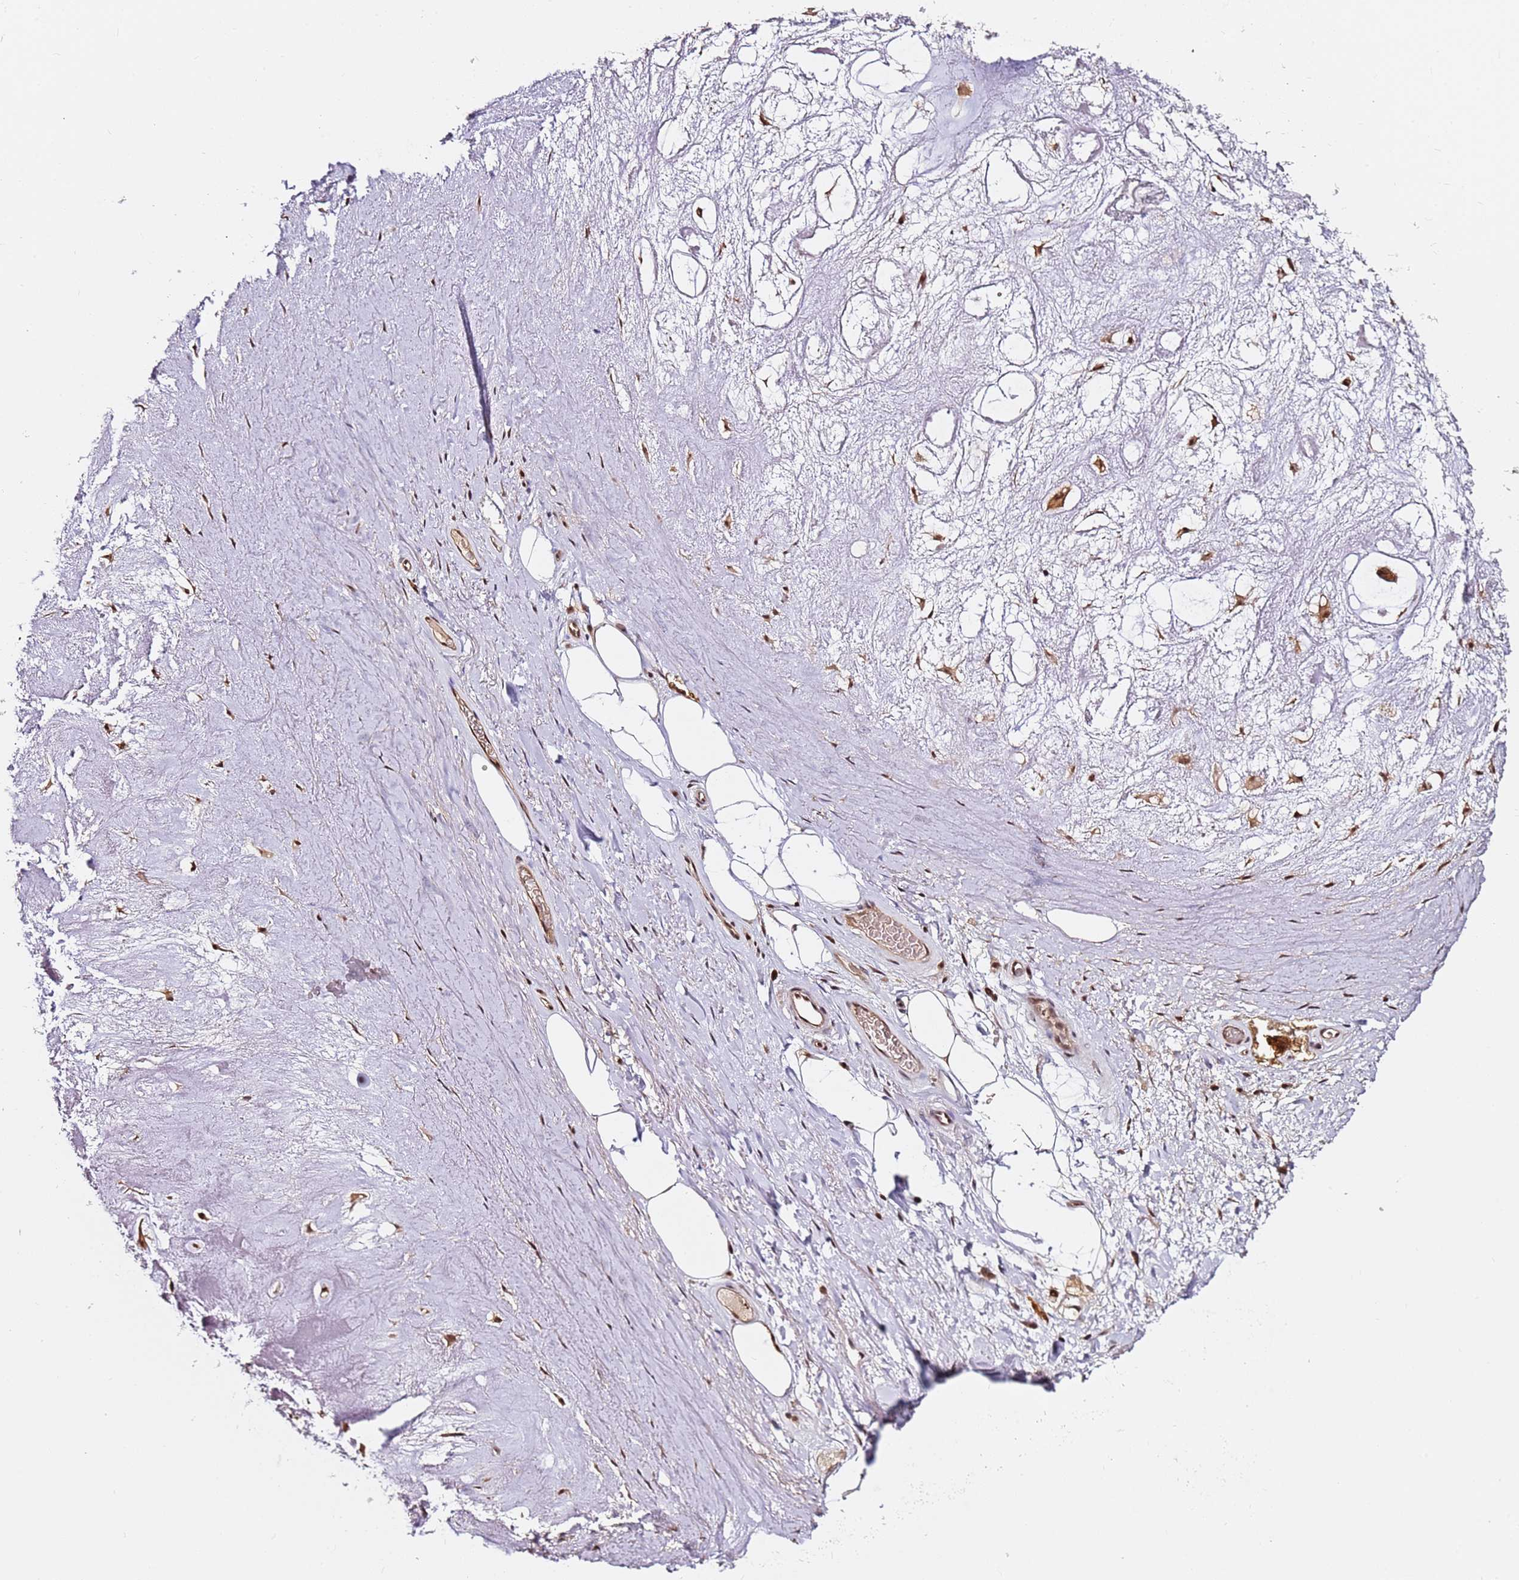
{"staining": {"intensity": "weak", "quantity": "<25%", "location": "cytoplasmic/membranous"}, "tissue": "adipose tissue", "cell_type": "Adipocytes", "image_type": "normal", "snomed": [{"axis": "morphology", "description": "Normal tissue, NOS"}, {"axis": "topography", "description": "Cartilage tissue"}], "caption": "DAB (3,3'-diaminobenzidine) immunohistochemical staining of benign human adipose tissue displays no significant positivity in adipocytes.", "gene": "RGS18", "patient": {"sex": "male", "age": 81}}